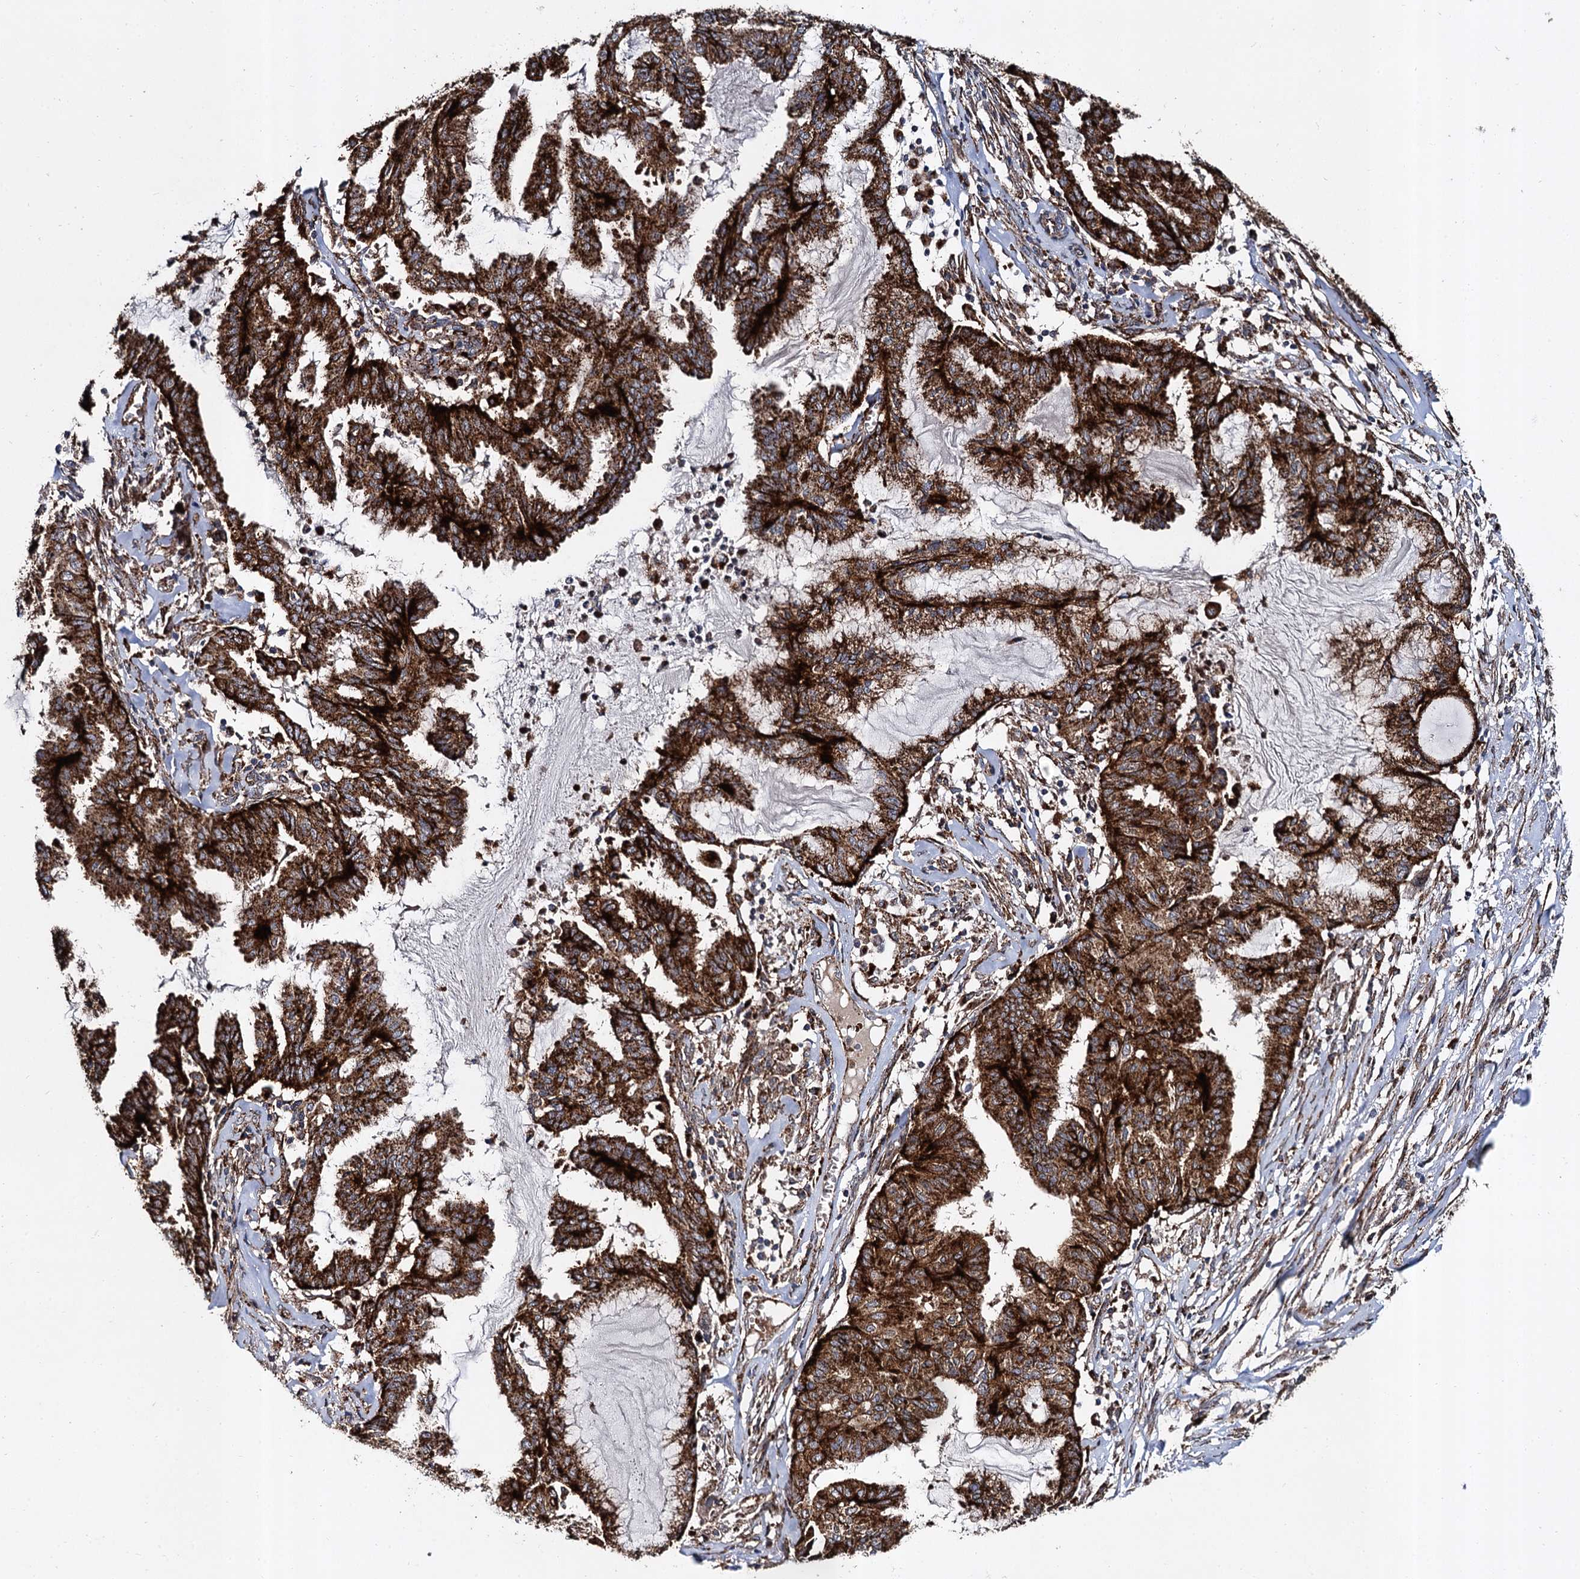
{"staining": {"intensity": "strong", "quantity": ">75%", "location": "cytoplasmic/membranous"}, "tissue": "endometrial cancer", "cell_type": "Tumor cells", "image_type": "cancer", "snomed": [{"axis": "morphology", "description": "Adenocarcinoma, NOS"}, {"axis": "topography", "description": "Endometrium"}], "caption": "Immunohistochemical staining of endometrial cancer (adenocarcinoma) exhibits high levels of strong cytoplasmic/membranous staining in approximately >75% of tumor cells. The staining is performed using DAB brown chromogen to label protein expression. The nuclei are counter-stained blue using hematoxylin.", "gene": "GBA1", "patient": {"sex": "female", "age": 86}}